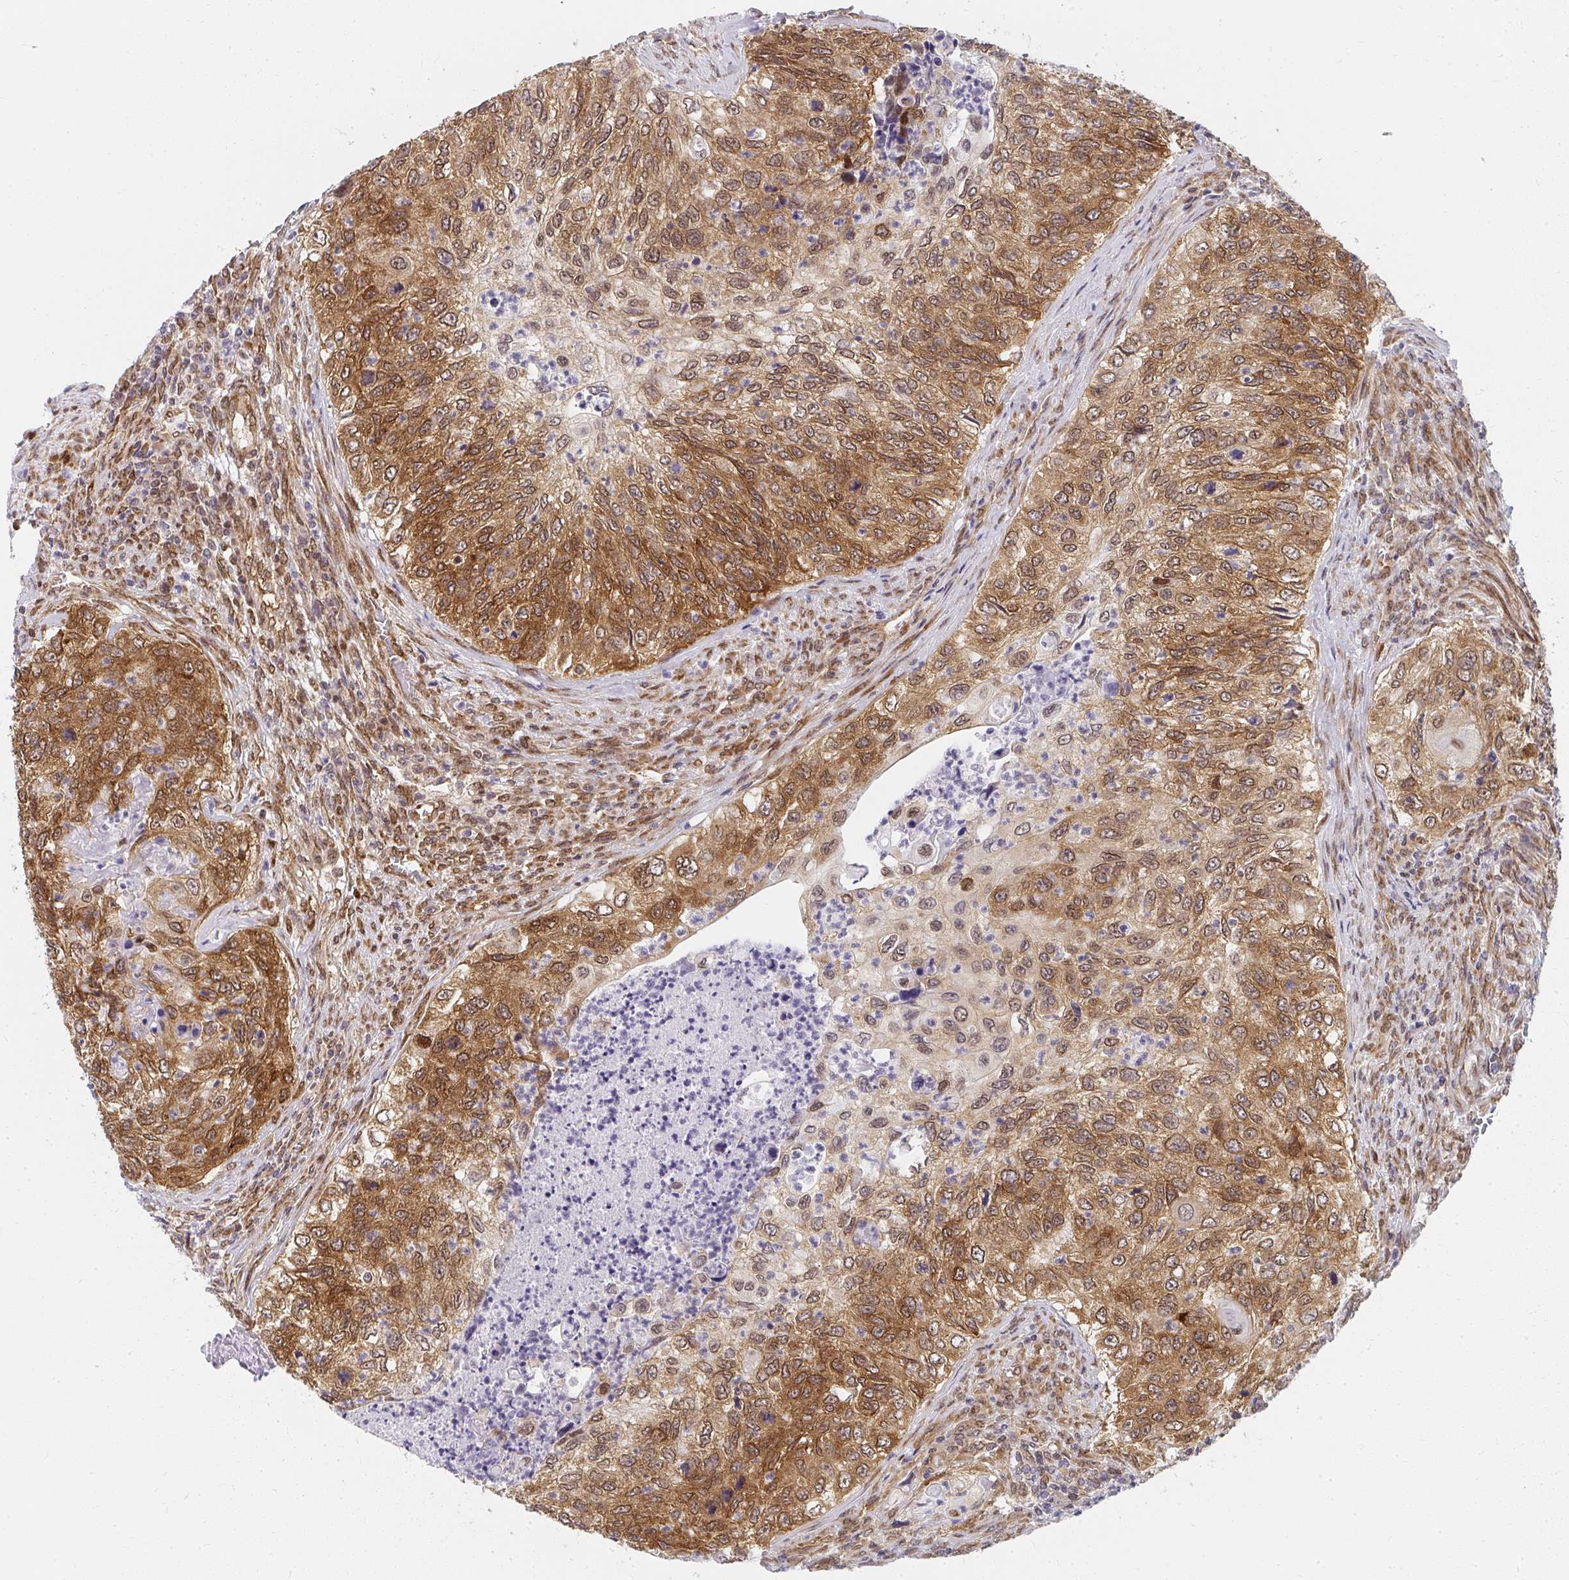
{"staining": {"intensity": "moderate", "quantity": ">75%", "location": "cytoplasmic/membranous,nuclear"}, "tissue": "urothelial cancer", "cell_type": "Tumor cells", "image_type": "cancer", "snomed": [{"axis": "morphology", "description": "Urothelial carcinoma, High grade"}, {"axis": "topography", "description": "Urinary bladder"}], "caption": "A brown stain labels moderate cytoplasmic/membranous and nuclear staining of a protein in human urothelial carcinoma (high-grade) tumor cells.", "gene": "SYNCRIP", "patient": {"sex": "female", "age": 60}}